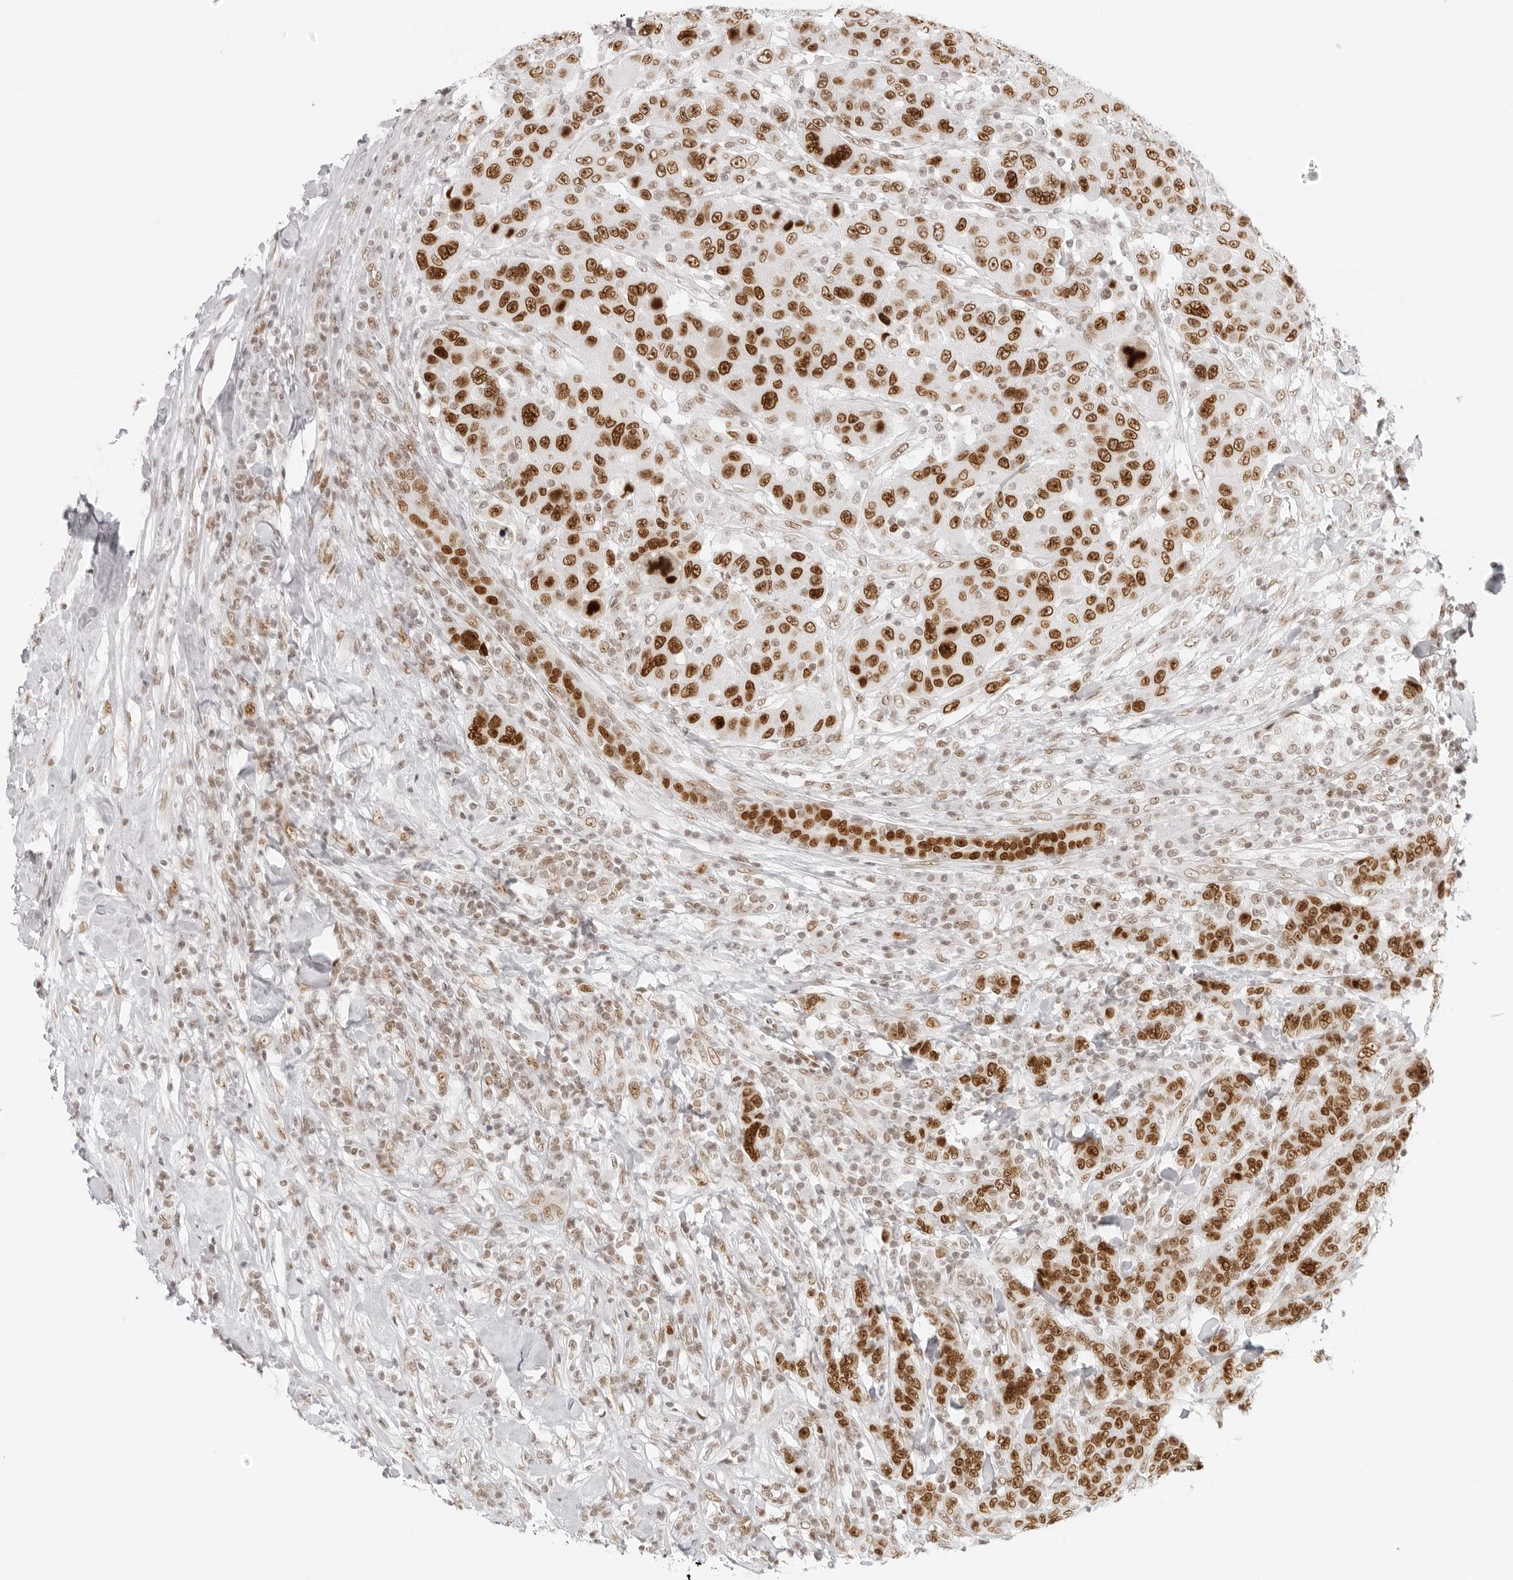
{"staining": {"intensity": "strong", "quantity": ">75%", "location": "nuclear"}, "tissue": "breast cancer", "cell_type": "Tumor cells", "image_type": "cancer", "snomed": [{"axis": "morphology", "description": "Duct carcinoma"}, {"axis": "topography", "description": "Breast"}], "caption": "Protein staining by IHC demonstrates strong nuclear staining in approximately >75% of tumor cells in breast cancer.", "gene": "RCC1", "patient": {"sex": "female", "age": 37}}